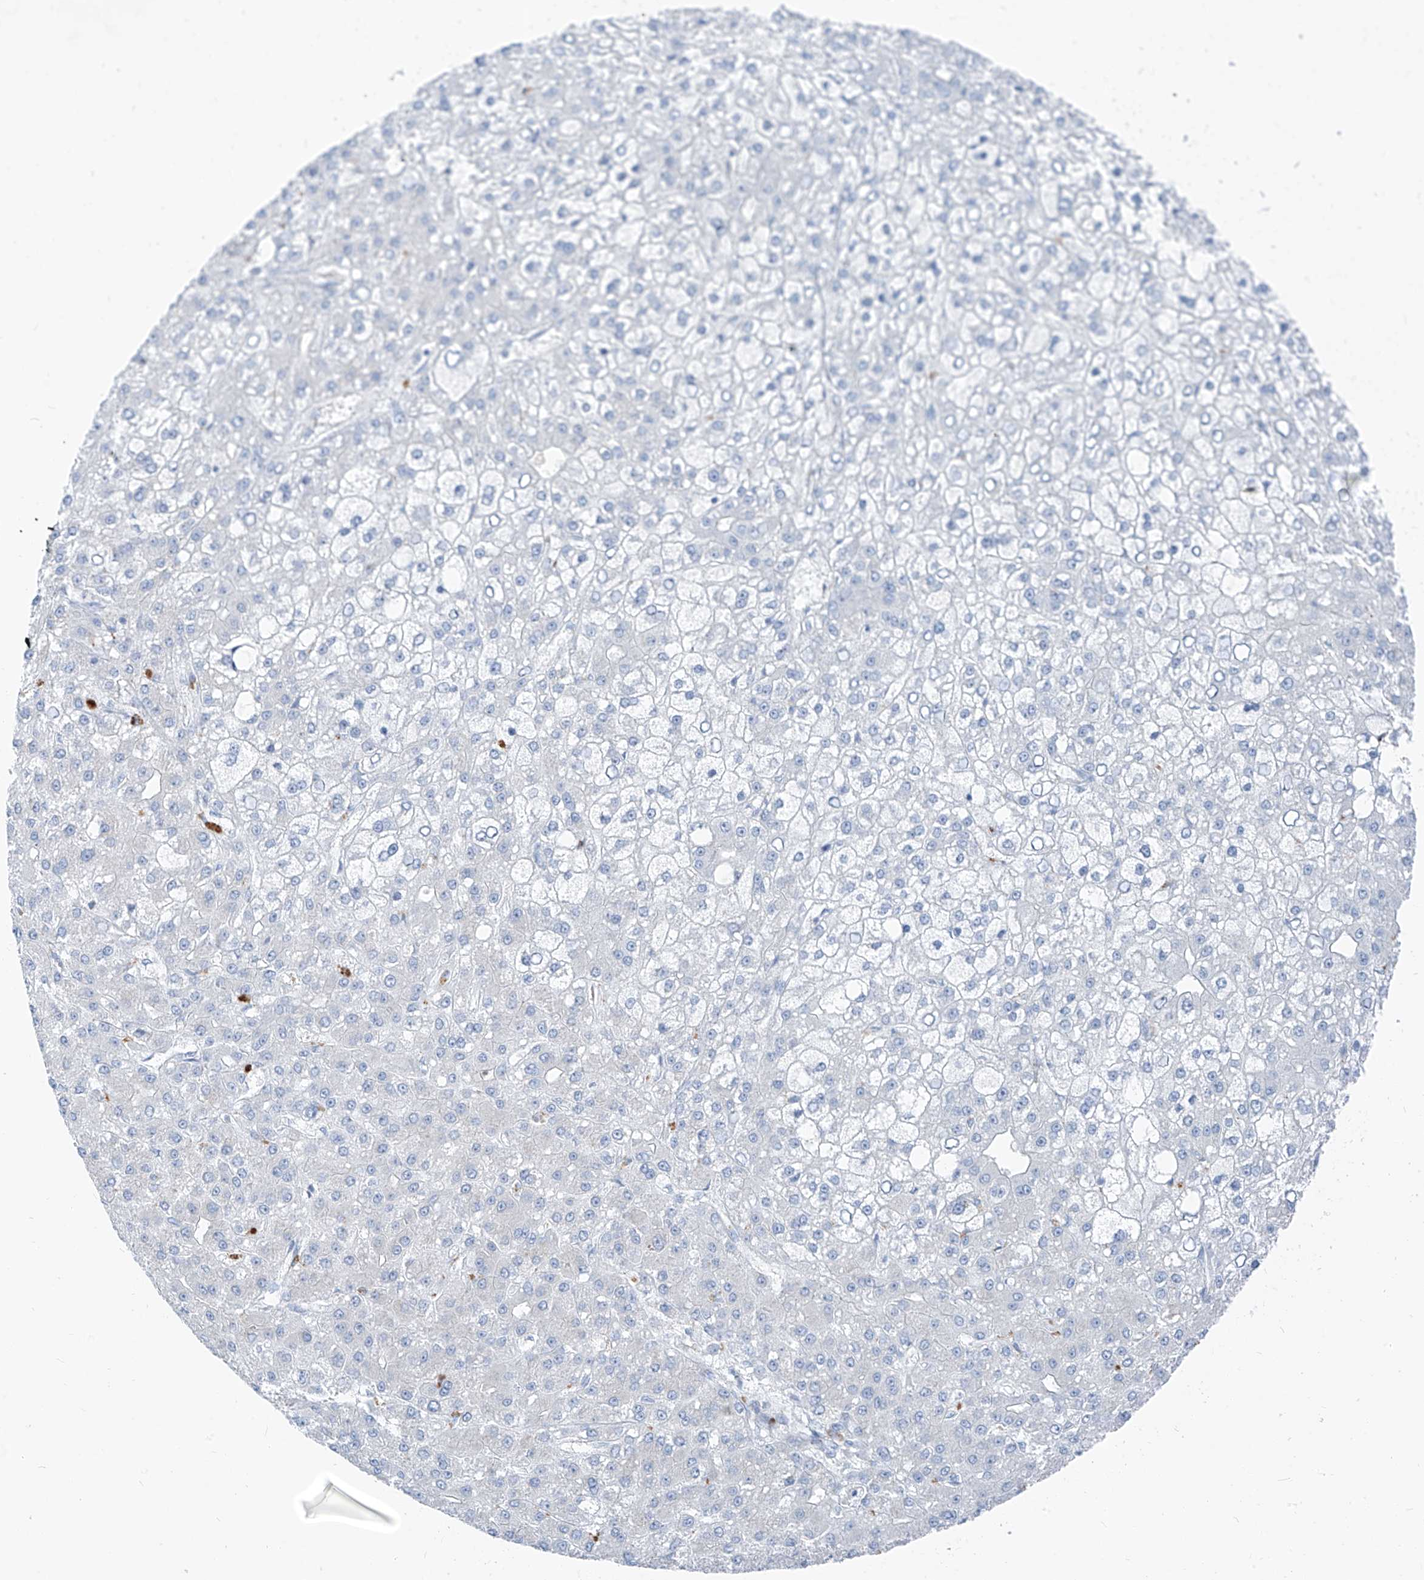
{"staining": {"intensity": "negative", "quantity": "none", "location": "none"}, "tissue": "liver cancer", "cell_type": "Tumor cells", "image_type": "cancer", "snomed": [{"axis": "morphology", "description": "Carcinoma, Hepatocellular, NOS"}, {"axis": "topography", "description": "Liver"}], "caption": "IHC image of human liver cancer (hepatocellular carcinoma) stained for a protein (brown), which shows no expression in tumor cells.", "gene": "GPR137C", "patient": {"sex": "male", "age": 67}}